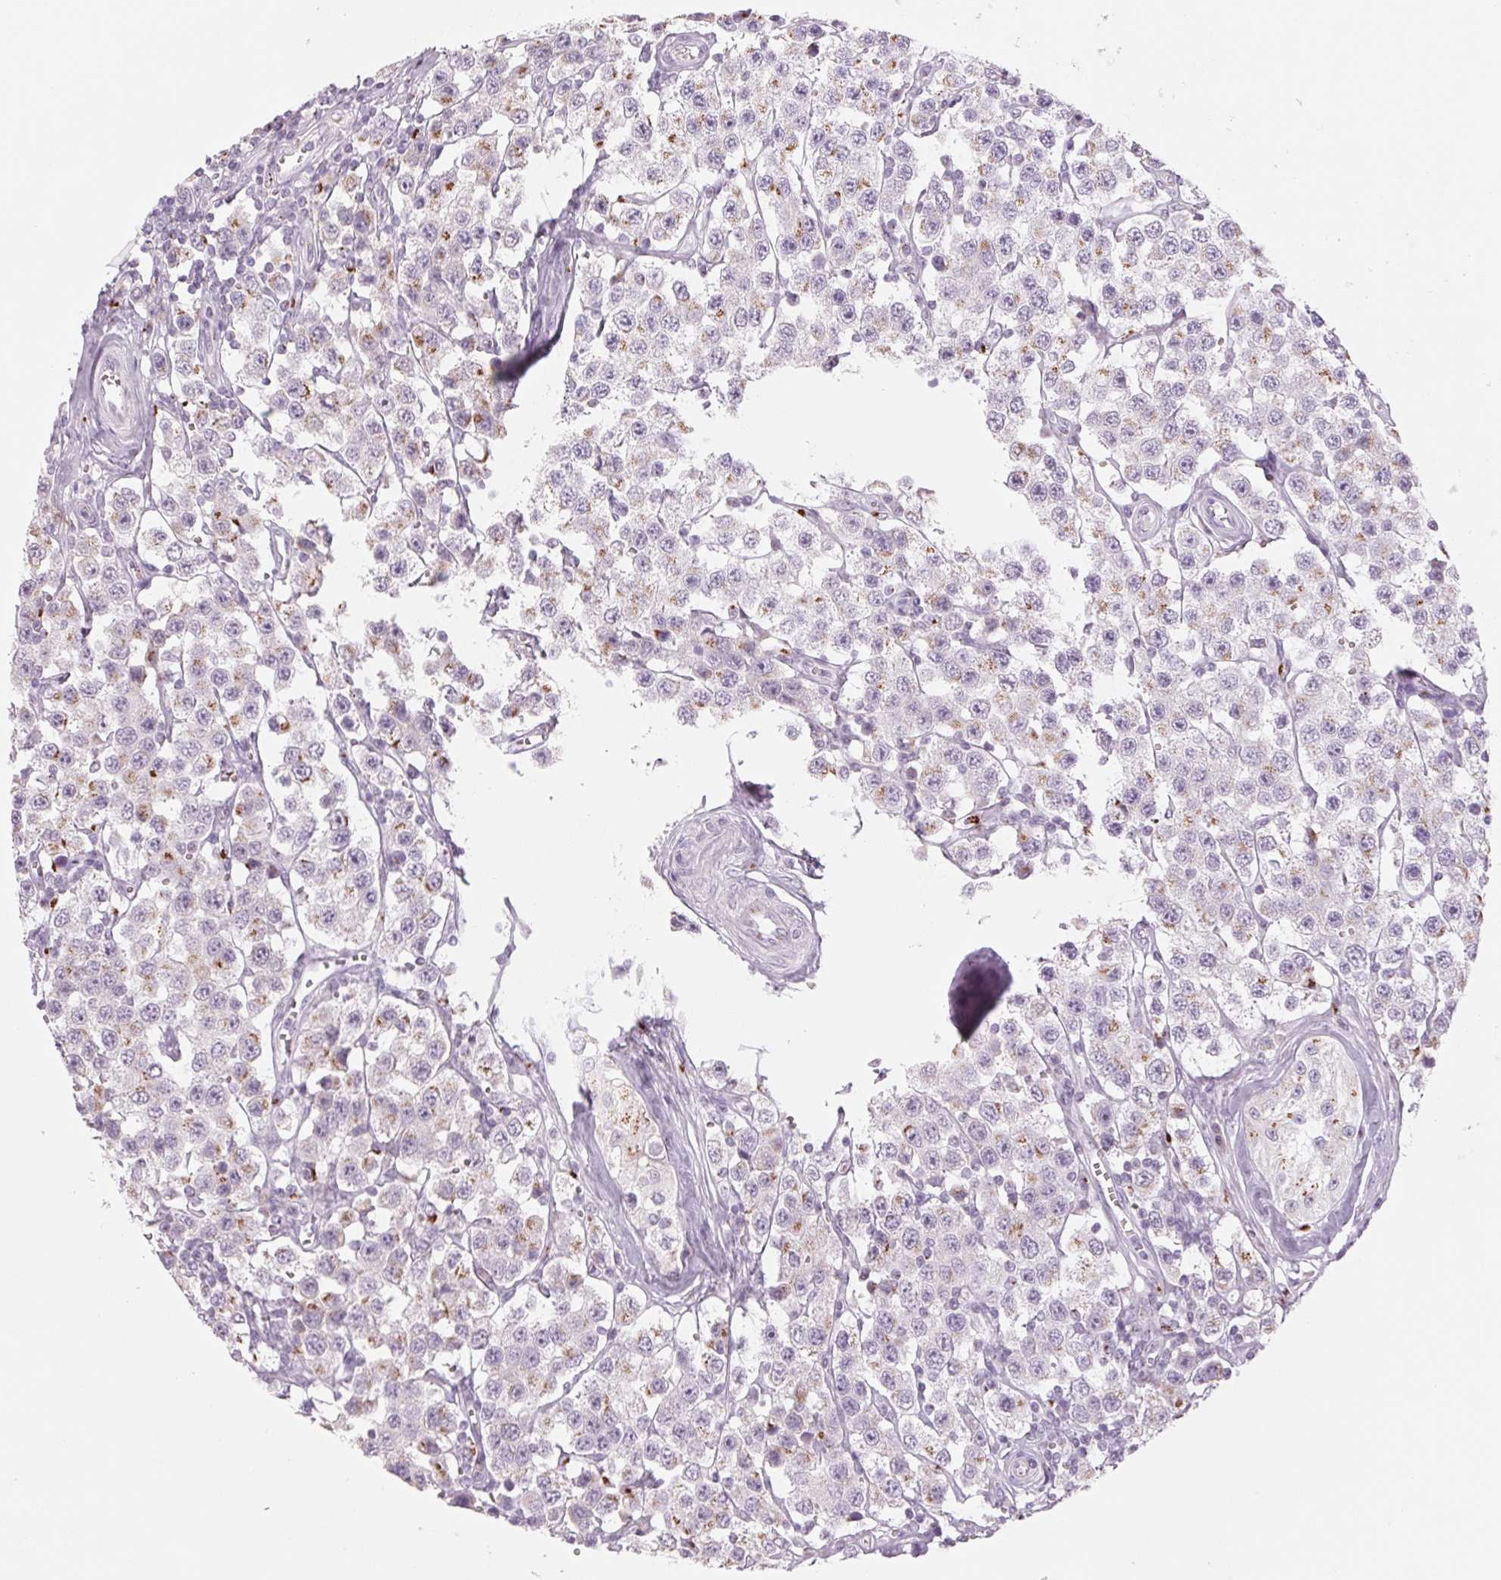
{"staining": {"intensity": "moderate", "quantity": "25%-75%", "location": "cytoplasmic/membranous"}, "tissue": "testis cancer", "cell_type": "Tumor cells", "image_type": "cancer", "snomed": [{"axis": "morphology", "description": "Seminoma, NOS"}, {"axis": "topography", "description": "Testis"}], "caption": "Immunohistochemistry (IHC) photomicrograph of neoplastic tissue: seminoma (testis) stained using immunohistochemistry displays medium levels of moderate protein expression localized specifically in the cytoplasmic/membranous of tumor cells, appearing as a cytoplasmic/membranous brown color.", "gene": "GALNT7", "patient": {"sex": "male", "age": 34}}